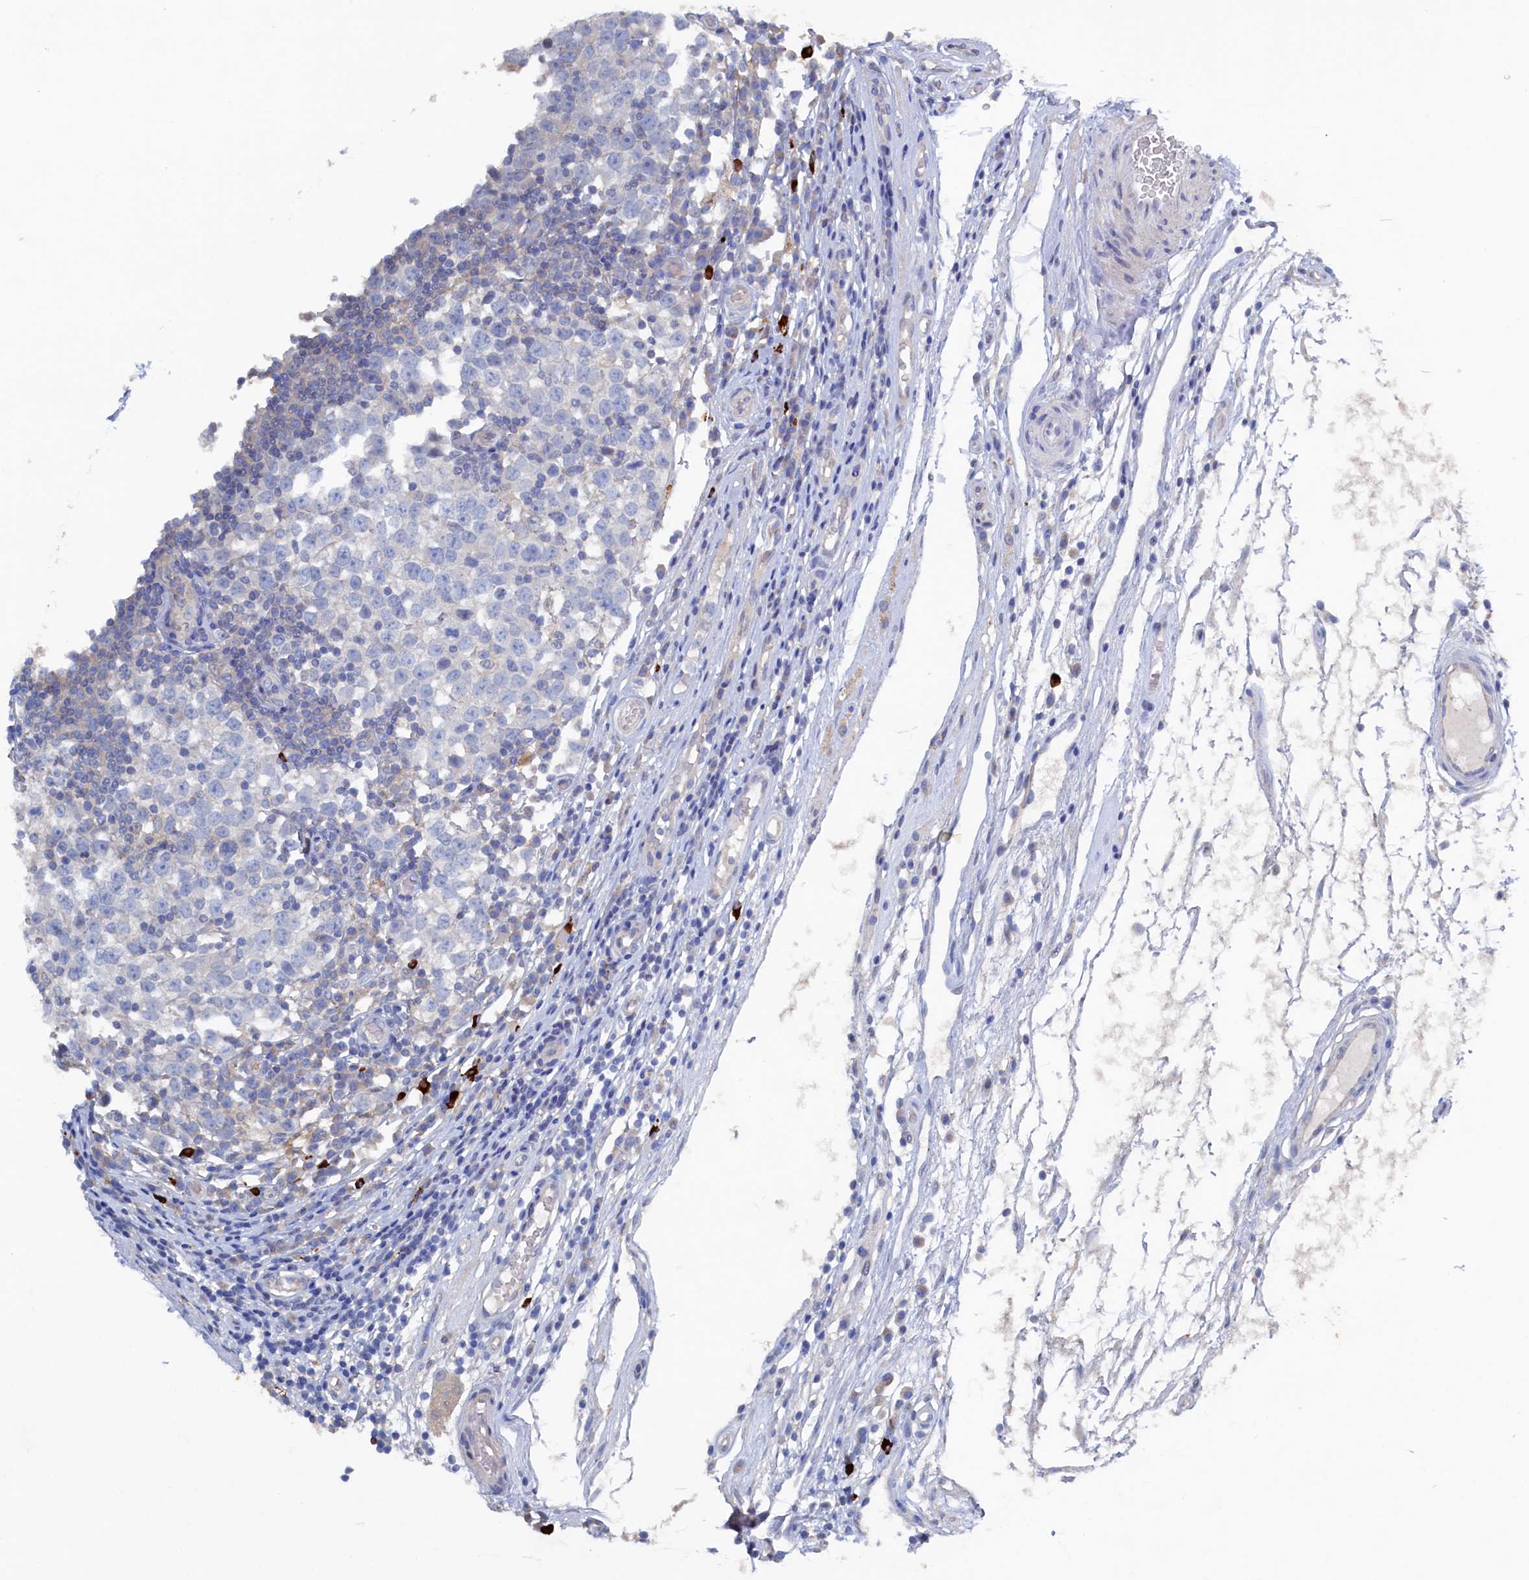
{"staining": {"intensity": "negative", "quantity": "none", "location": "none"}, "tissue": "testis cancer", "cell_type": "Tumor cells", "image_type": "cancer", "snomed": [{"axis": "morphology", "description": "Seminoma, NOS"}, {"axis": "topography", "description": "Testis"}], "caption": "Immunohistochemistry photomicrograph of human seminoma (testis) stained for a protein (brown), which shows no staining in tumor cells. The staining is performed using DAB (3,3'-diaminobenzidine) brown chromogen with nuclei counter-stained in using hematoxylin.", "gene": "CBLIF", "patient": {"sex": "male", "age": 65}}